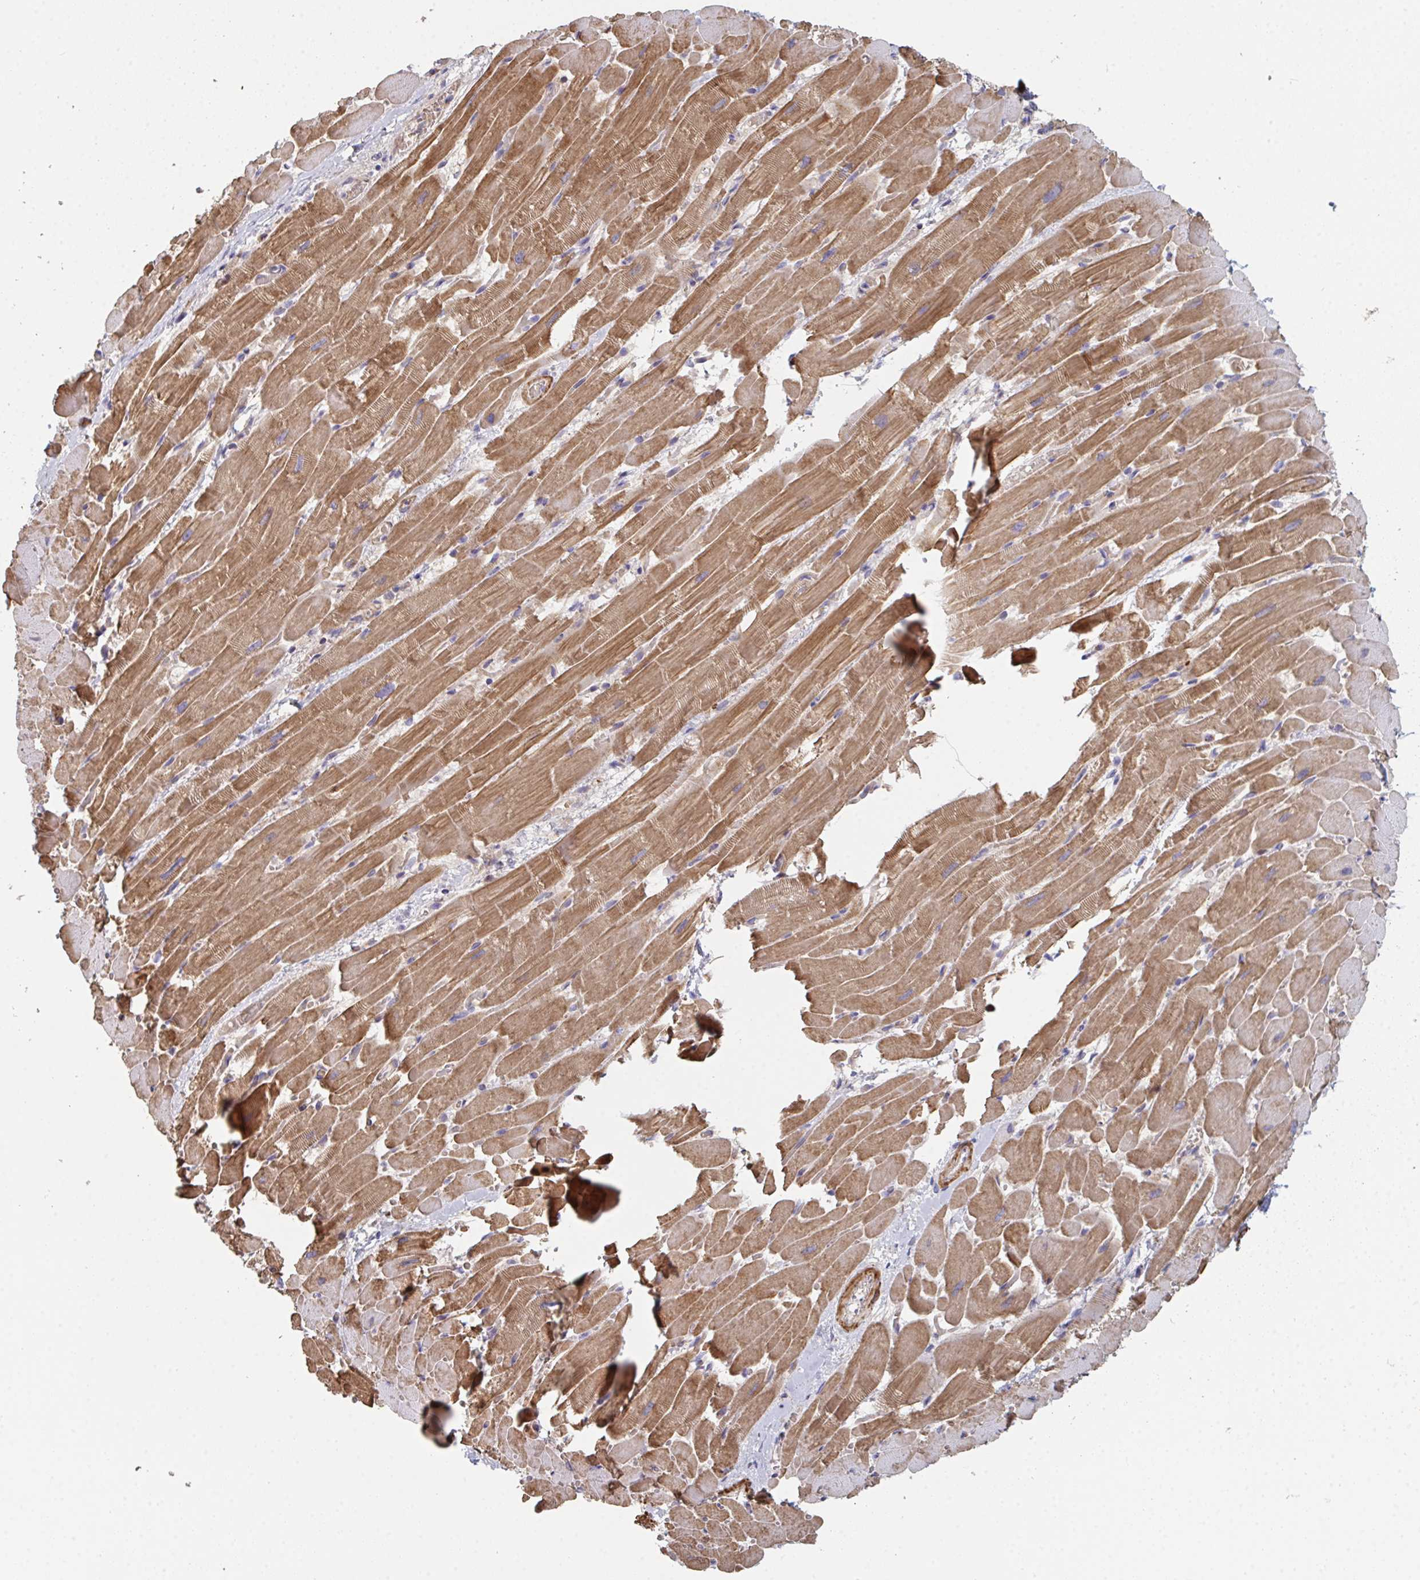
{"staining": {"intensity": "moderate", "quantity": ">75%", "location": "cytoplasmic/membranous"}, "tissue": "heart muscle", "cell_type": "Cardiomyocytes", "image_type": "normal", "snomed": [{"axis": "morphology", "description": "Normal tissue, NOS"}, {"axis": "topography", "description": "Heart"}], "caption": "Unremarkable heart muscle demonstrates moderate cytoplasmic/membranous staining in about >75% of cardiomyocytes, visualized by immunohistochemistry. Using DAB (brown) and hematoxylin (blue) stains, captured at high magnification using brightfield microscopy.", "gene": "FZD2", "patient": {"sex": "male", "age": 37}}